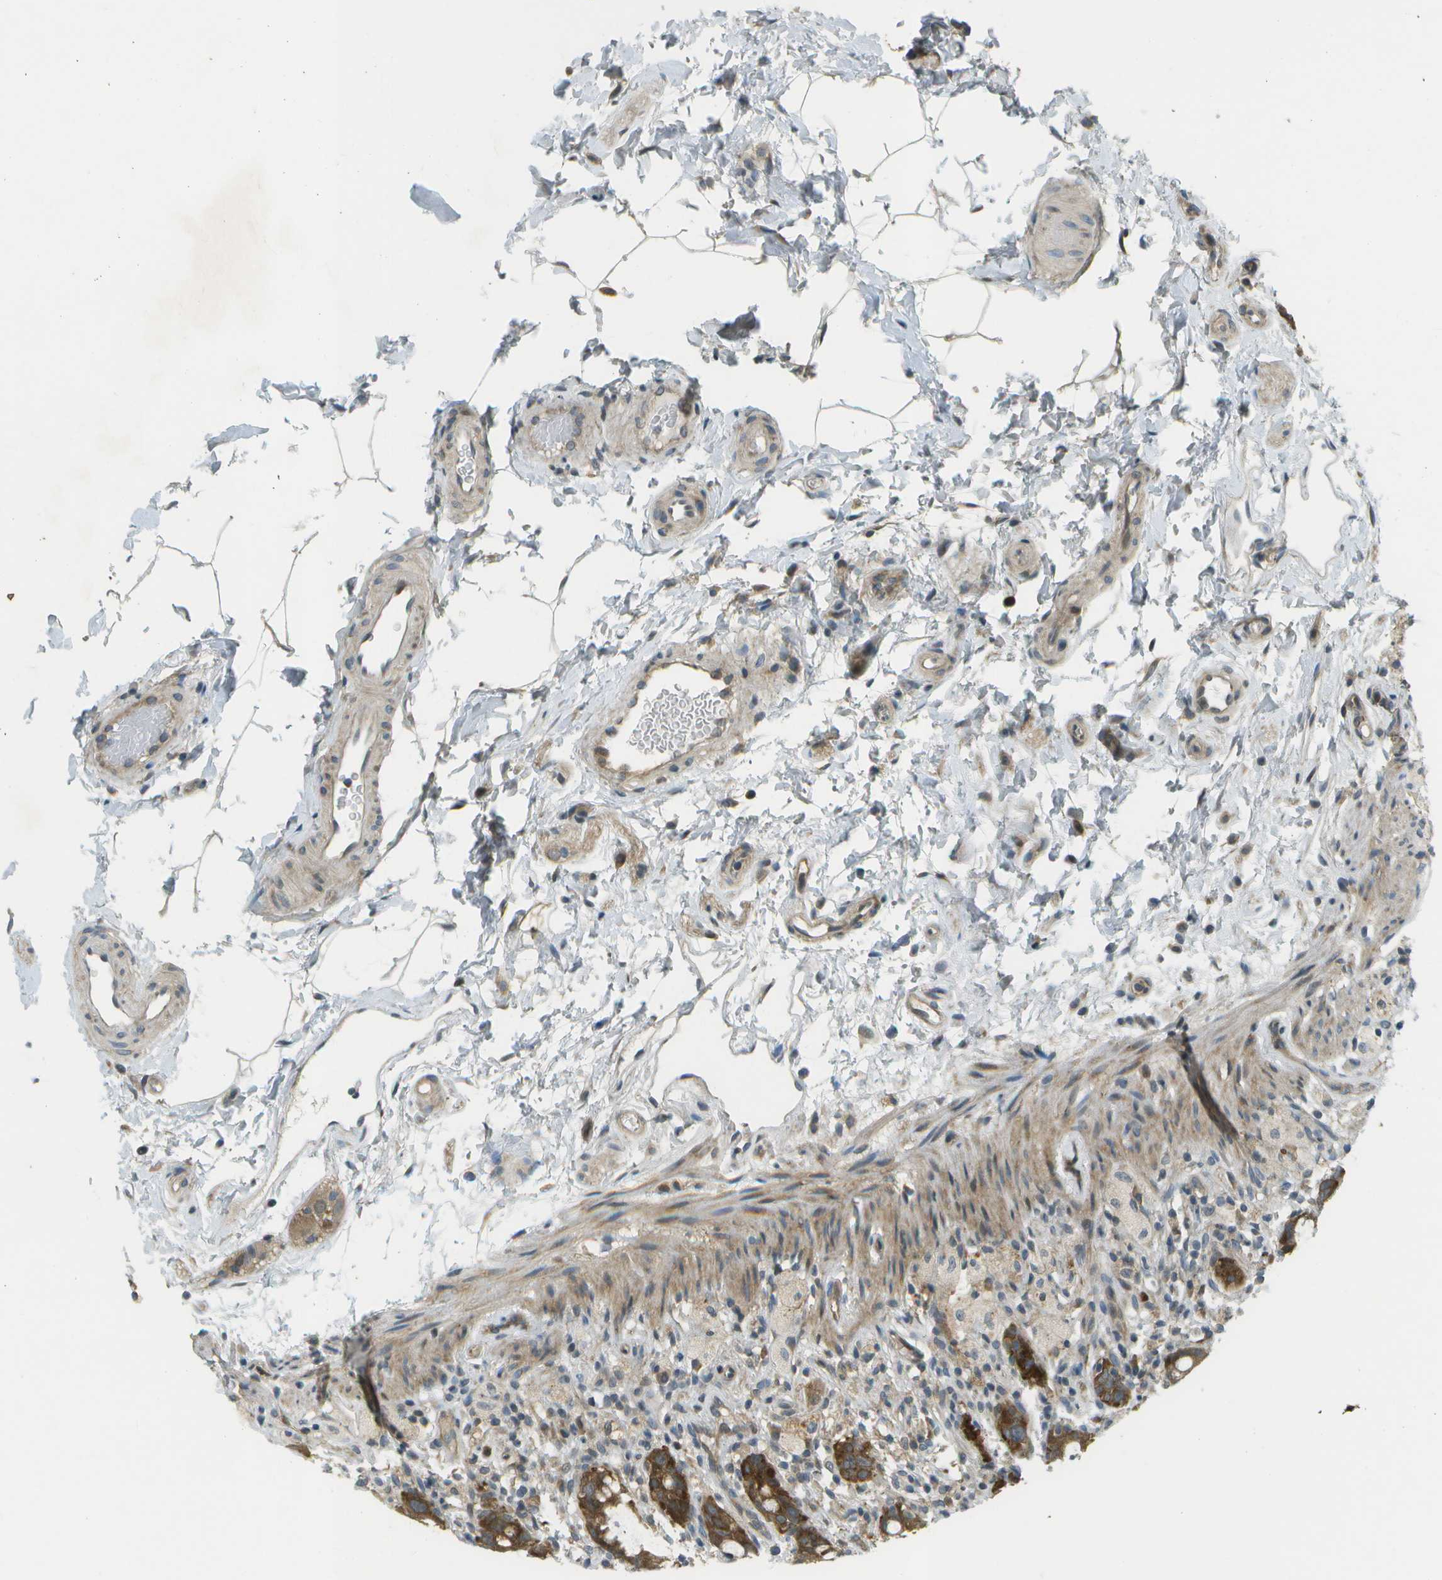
{"staining": {"intensity": "strong", "quantity": ">75%", "location": "cytoplasmic/membranous"}, "tissue": "rectum", "cell_type": "Glandular cells", "image_type": "normal", "snomed": [{"axis": "morphology", "description": "Normal tissue, NOS"}, {"axis": "topography", "description": "Rectum"}], "caption": "High-magnification brightfield microscopy of normal rectum stained with DAB (brown) and counterstained with hematoxylin (blue). glandular cells exhibit strong cytoplasmic/membranous expression is seen in approximately>75% of cells.", "gene": "WNK2", "patient": {"sex": "male", "age": 44}}